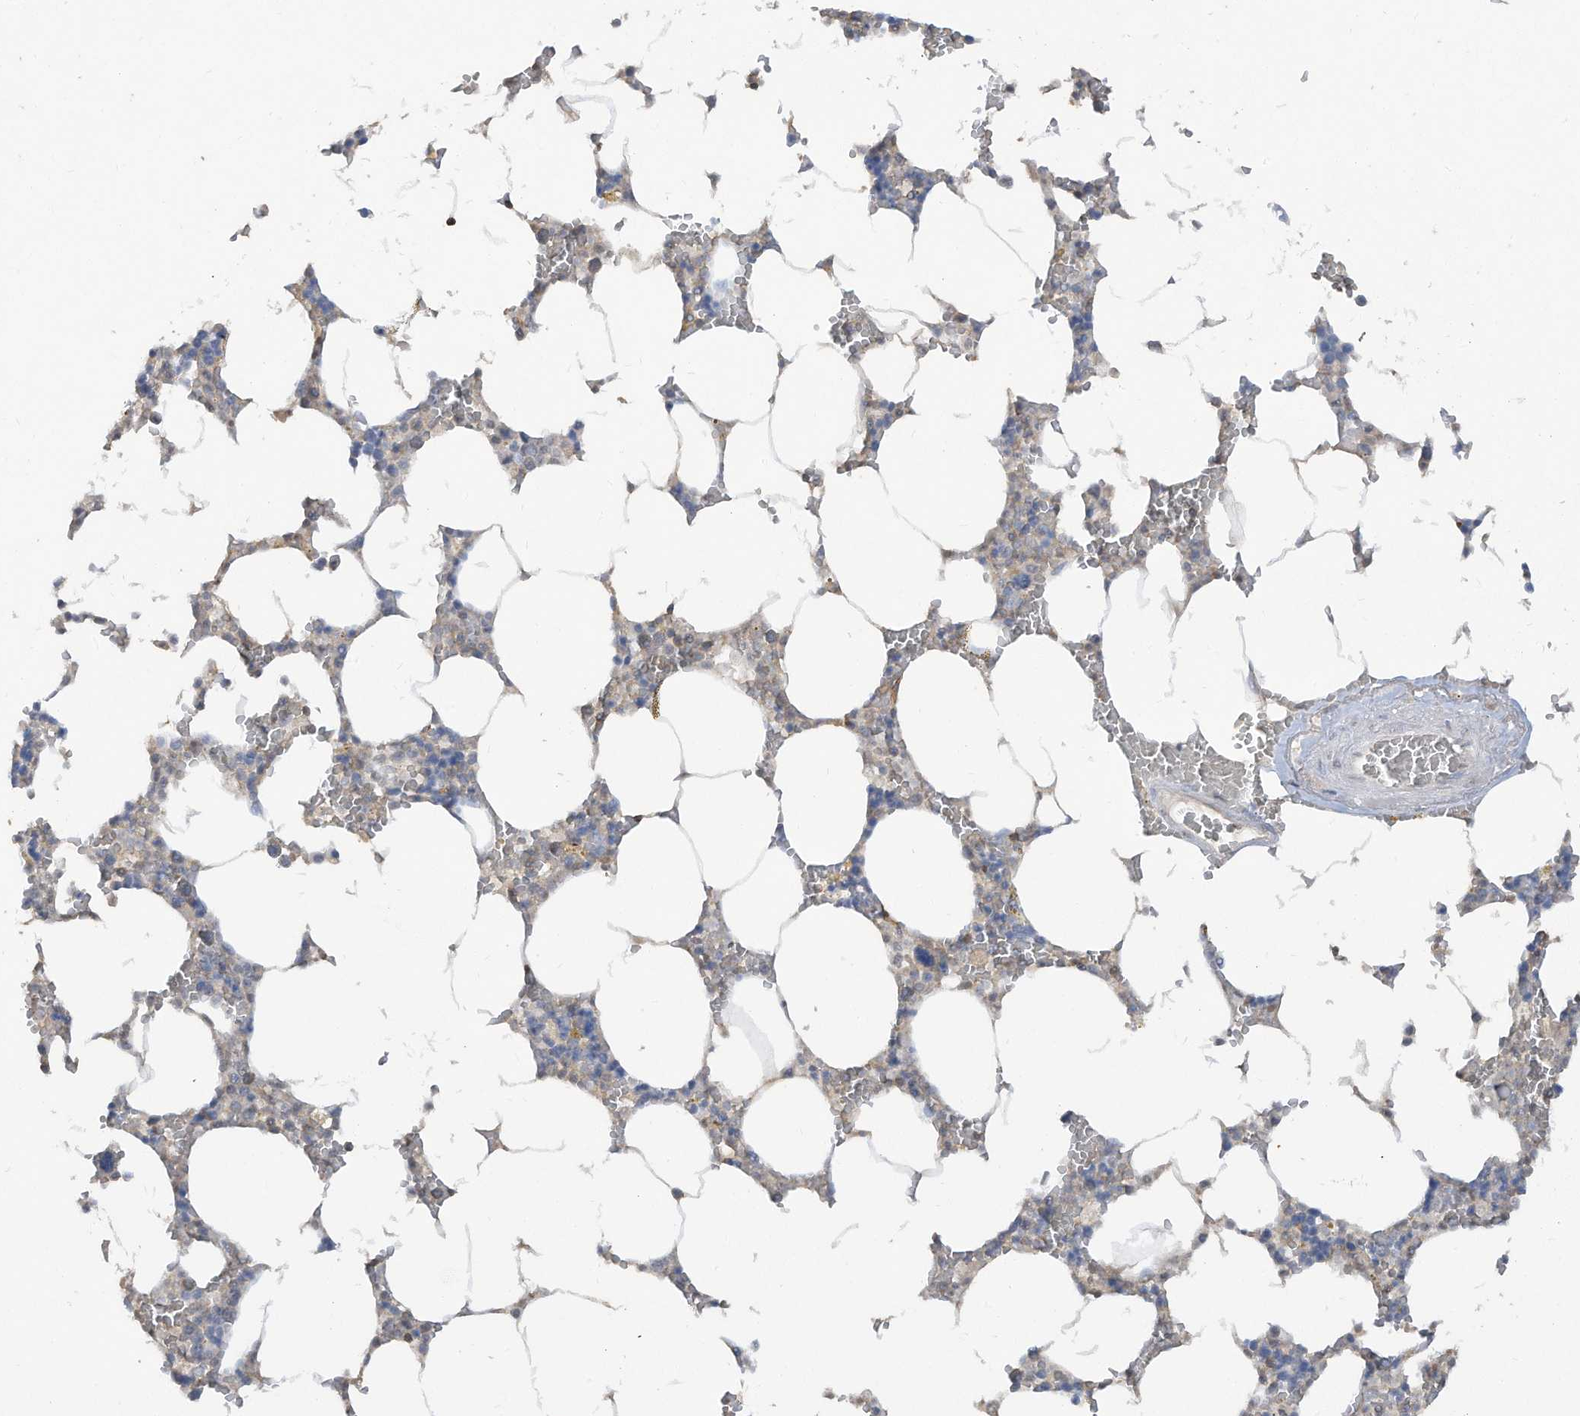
{"staining": {"intensity": "weak", "quantity": "<25%", "location": "cytoplasmic/membranous,nuclear"}, "tissue": "bone marrow", "cell_type": "Hematopoietic cells", "image_type": "normal", "snomed": [{"axis": "morphology", "description": "Normal tissue, NOS"}, {"axis": "topography", "description": "Bone marrow"}], "caption": "A high-resolution micrograph shows immunohistochemistry staining of unremarkable bone marrow, which shows no significant positivity in hematopoietic cells. The staining is performed using DAB (3,3'-diaminobenzidine) brown chromogen with nuclei counter-stained in using hematoxylin.", "gene": "HAS3", "patient": {"sex": "male", "age": 70}}